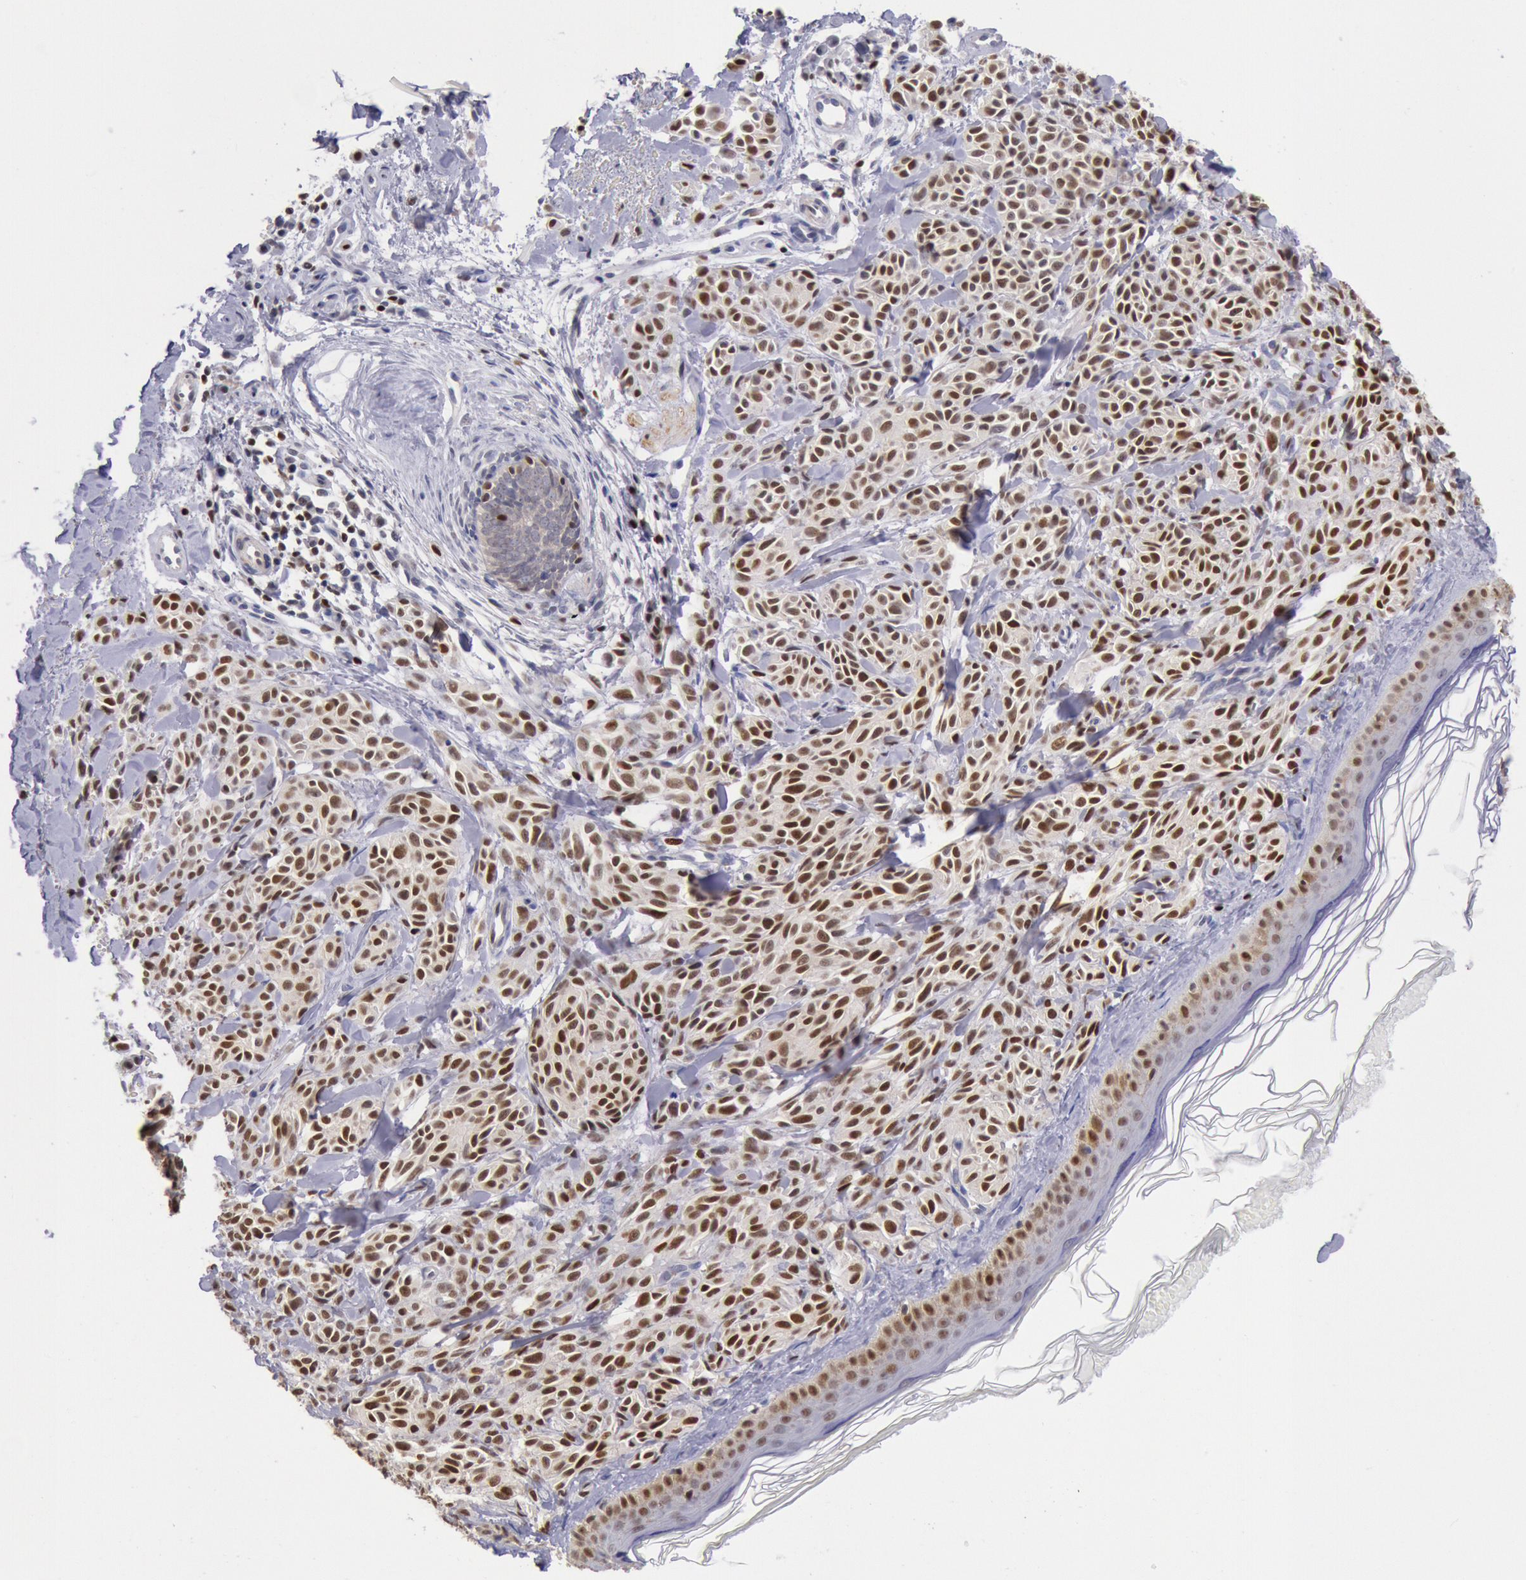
{"staining": {"intensity": "strong", "quantity": "25%-75%", "location": "nuclear"}, "tissue": "melanoma", "cell_type": "Tumor cells", "image_type": "cancer", "snomed": [{"axis": "morphology", "description": "Malignant melanoma, NOS"}, {"axis": "topography", "description": "Skin"}], "caption": "Brown immunohistochemical staining in human melanoma demonstrates strong nuclear staining in about 25%-75% of tumor cells.", "gene": "RPS6KA5", "patient": {"sex": "female", "age": 73}}